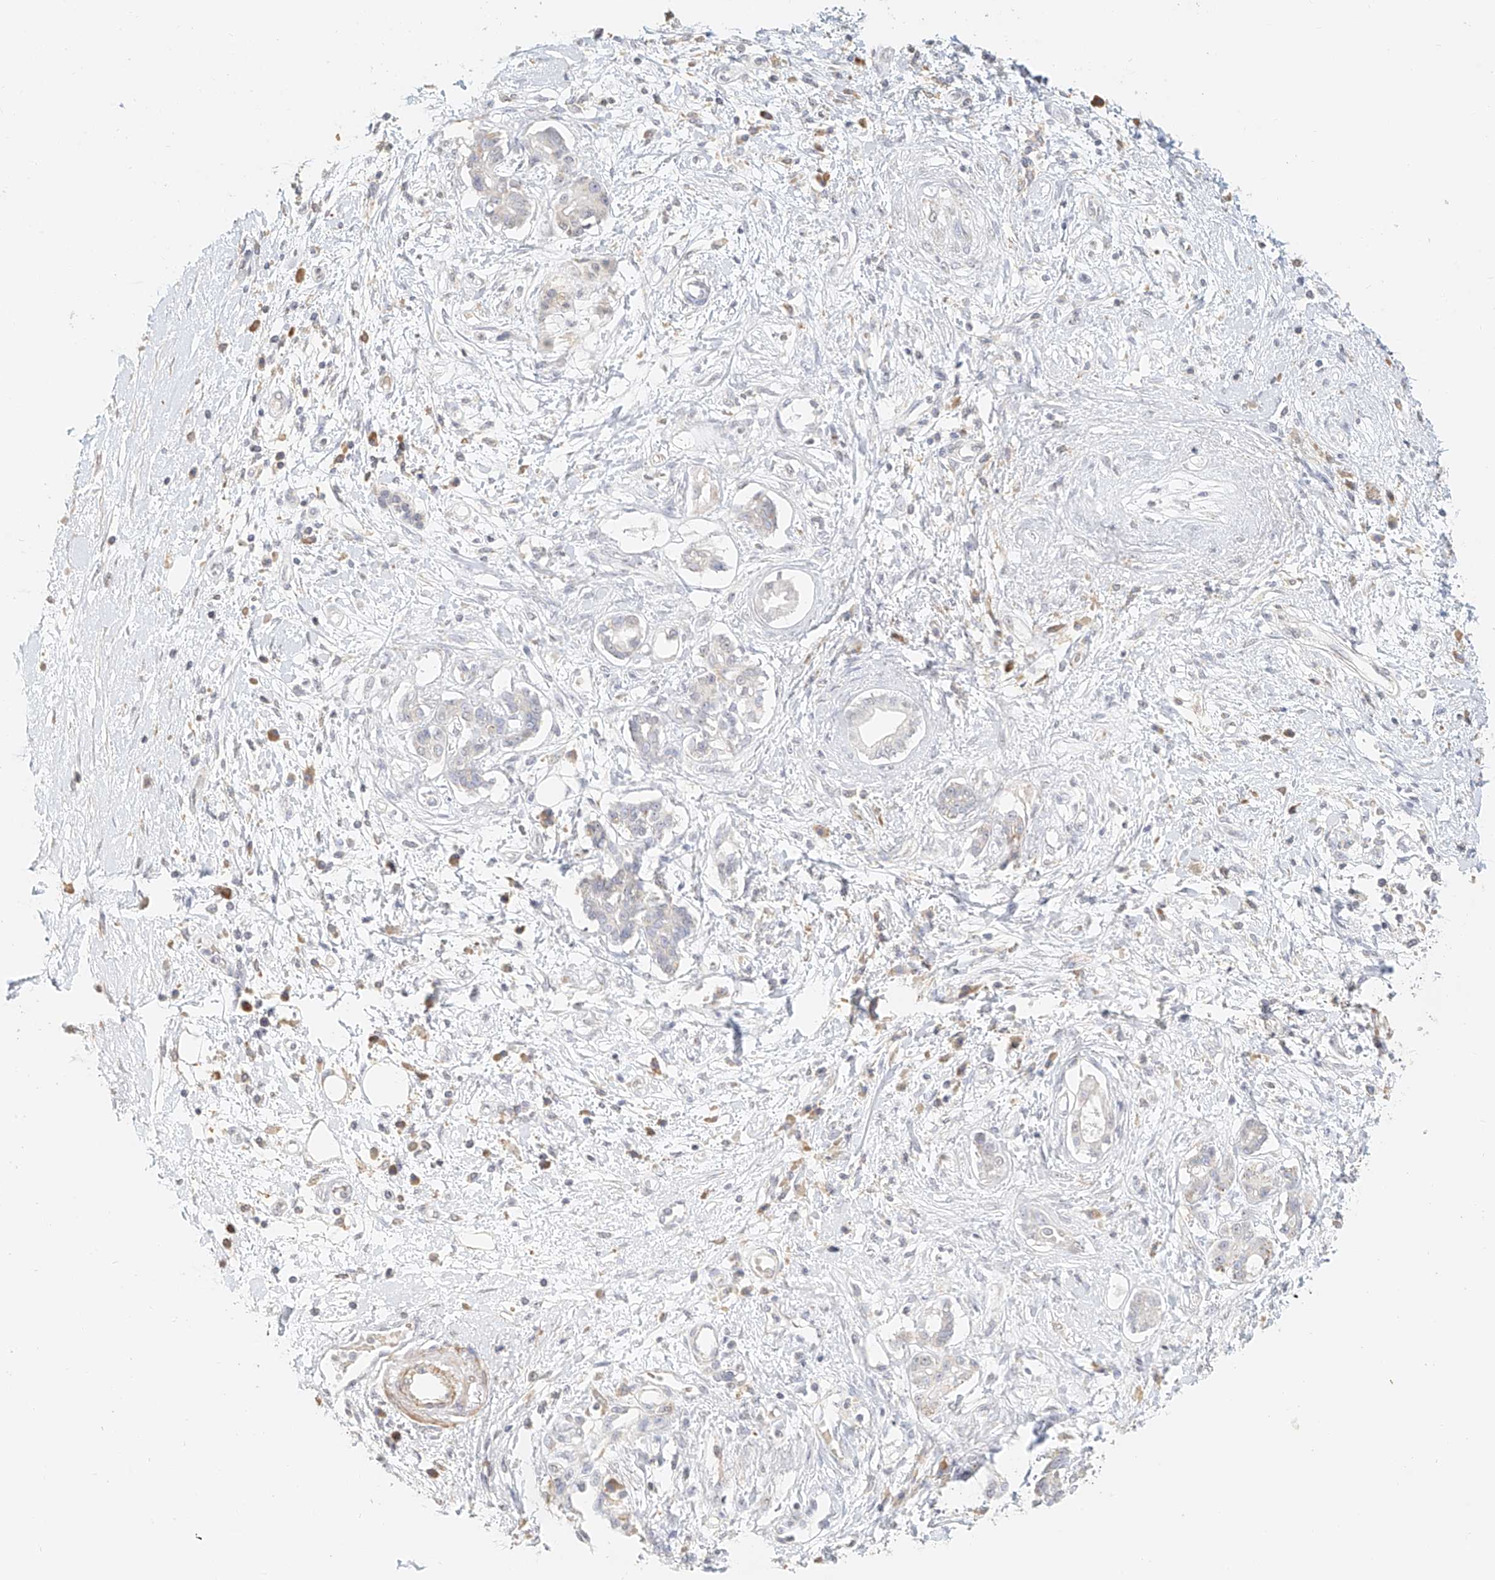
{"staining": {"intensity": "negative", "quantity": "none", "location": "none"}, "tissue": "pancreatic cancer", "cell_type": "Tumor cells", "image_type": "cancer", "snomed": [{"axis": "morphology", "description": "Adenocarcinoma, NOS"}, {"axis": "topography", "description": "Pancreas"}], "caption": "An immunohistochemistry photomicrograph of pancreatic adenocarcinoma is shown. There is no staining in tumor cells of pancreatic adenocarcinoma.", "gene": "CXorf58", "patient": {"sex": "female", "age": 56}}